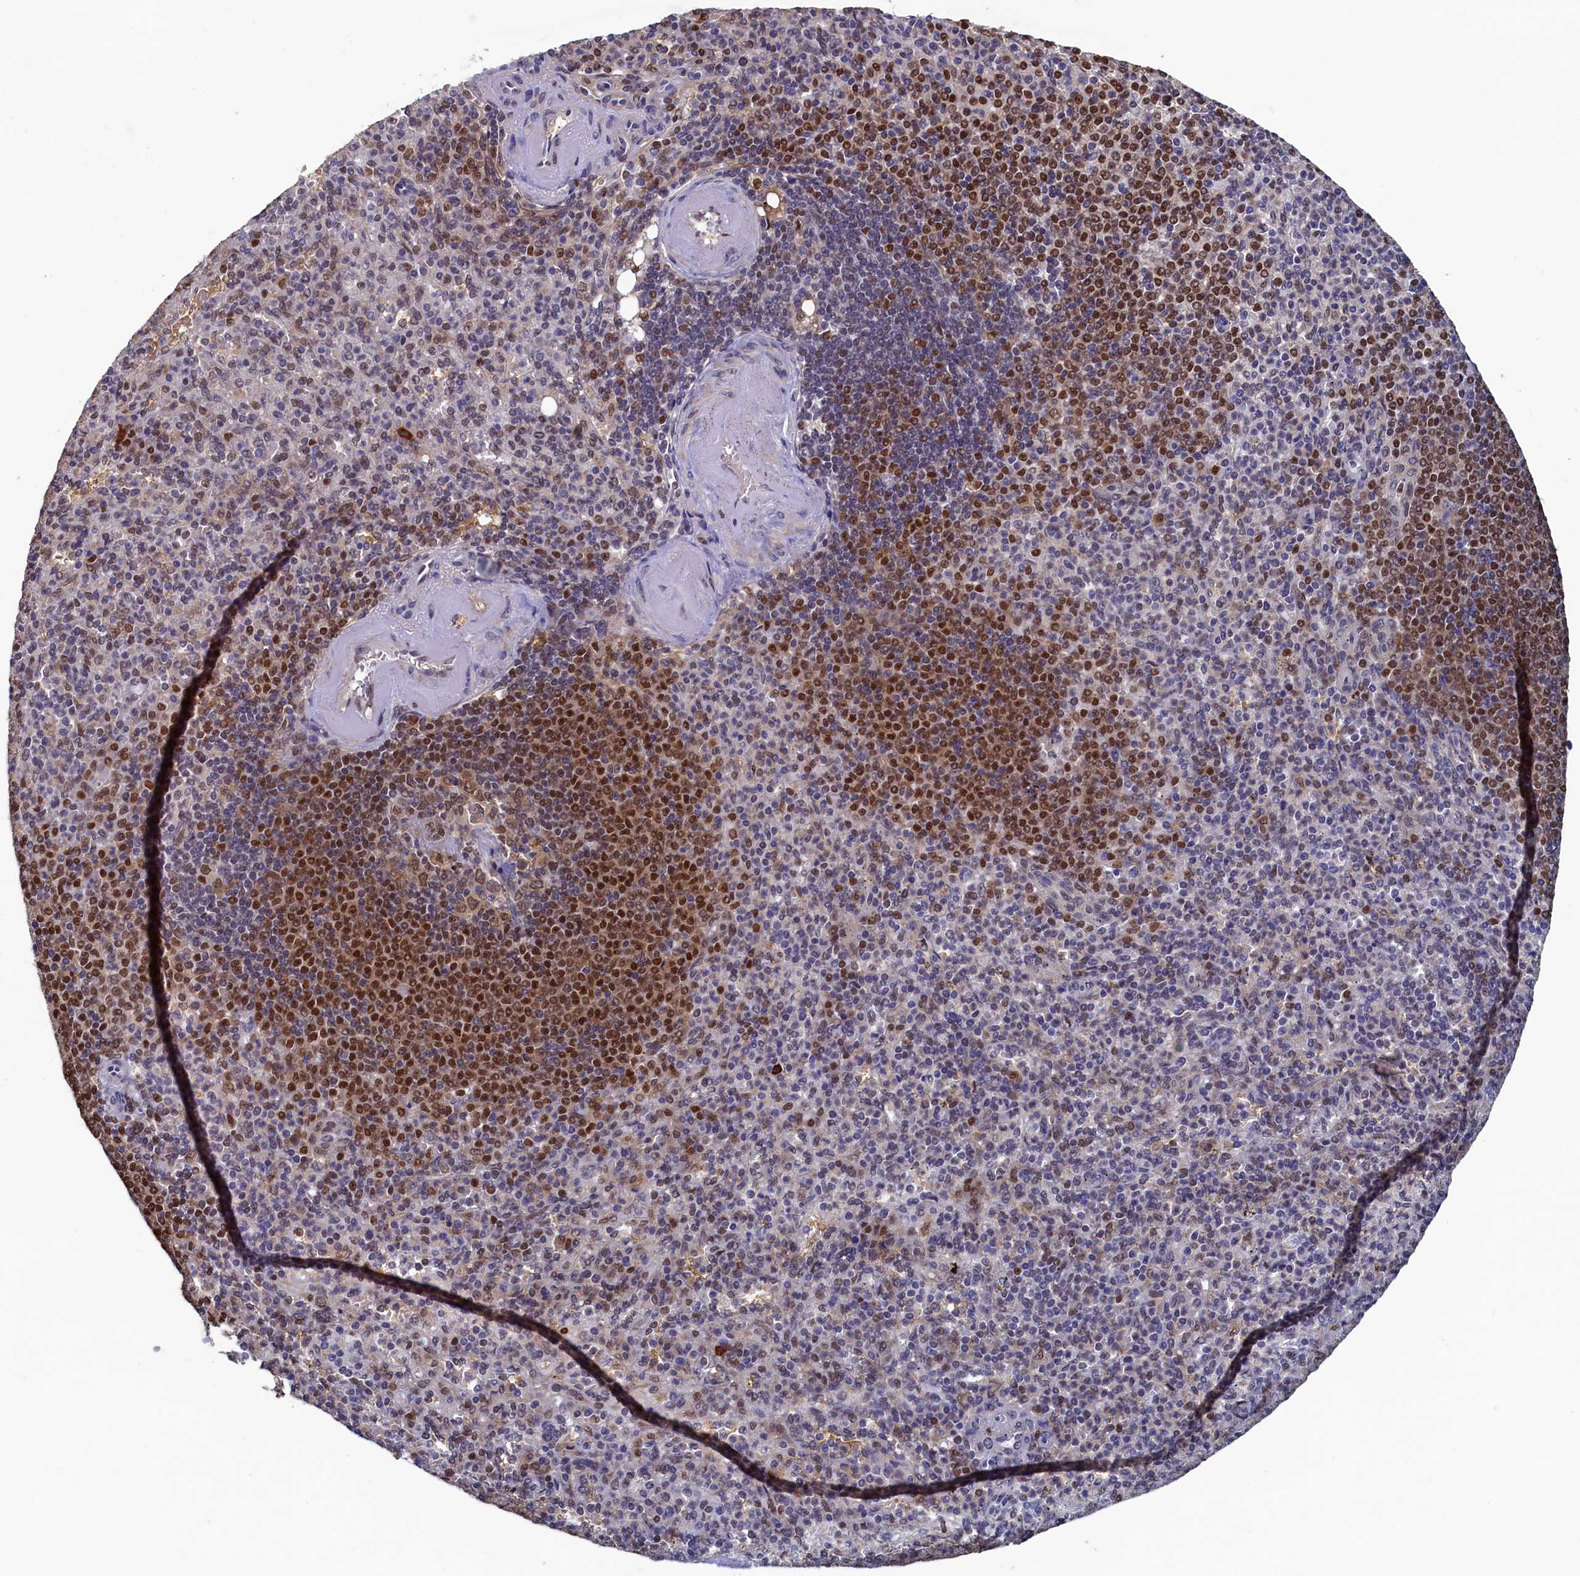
{"staining": {"intensity": "moderate", "quantity": "<25%", "location": "nuclear"}, "tissue": "spleen", "cell_type": "Cells in red pulp", "image_type": "normal", "snomed": [{"axis": "morphology", "description": "Normal tissue, NOS"}, {"axis": "topography", "description": "Spleen"}], "caption": "Immunohistochemistry (IHC) (DAB) staining of unremarkable spleen exhibits moderate nuclear protein positivity in about <25% of cells in red pulp.", "gene": "AHCY", "patient": {"sex": "female", "age": 74}}